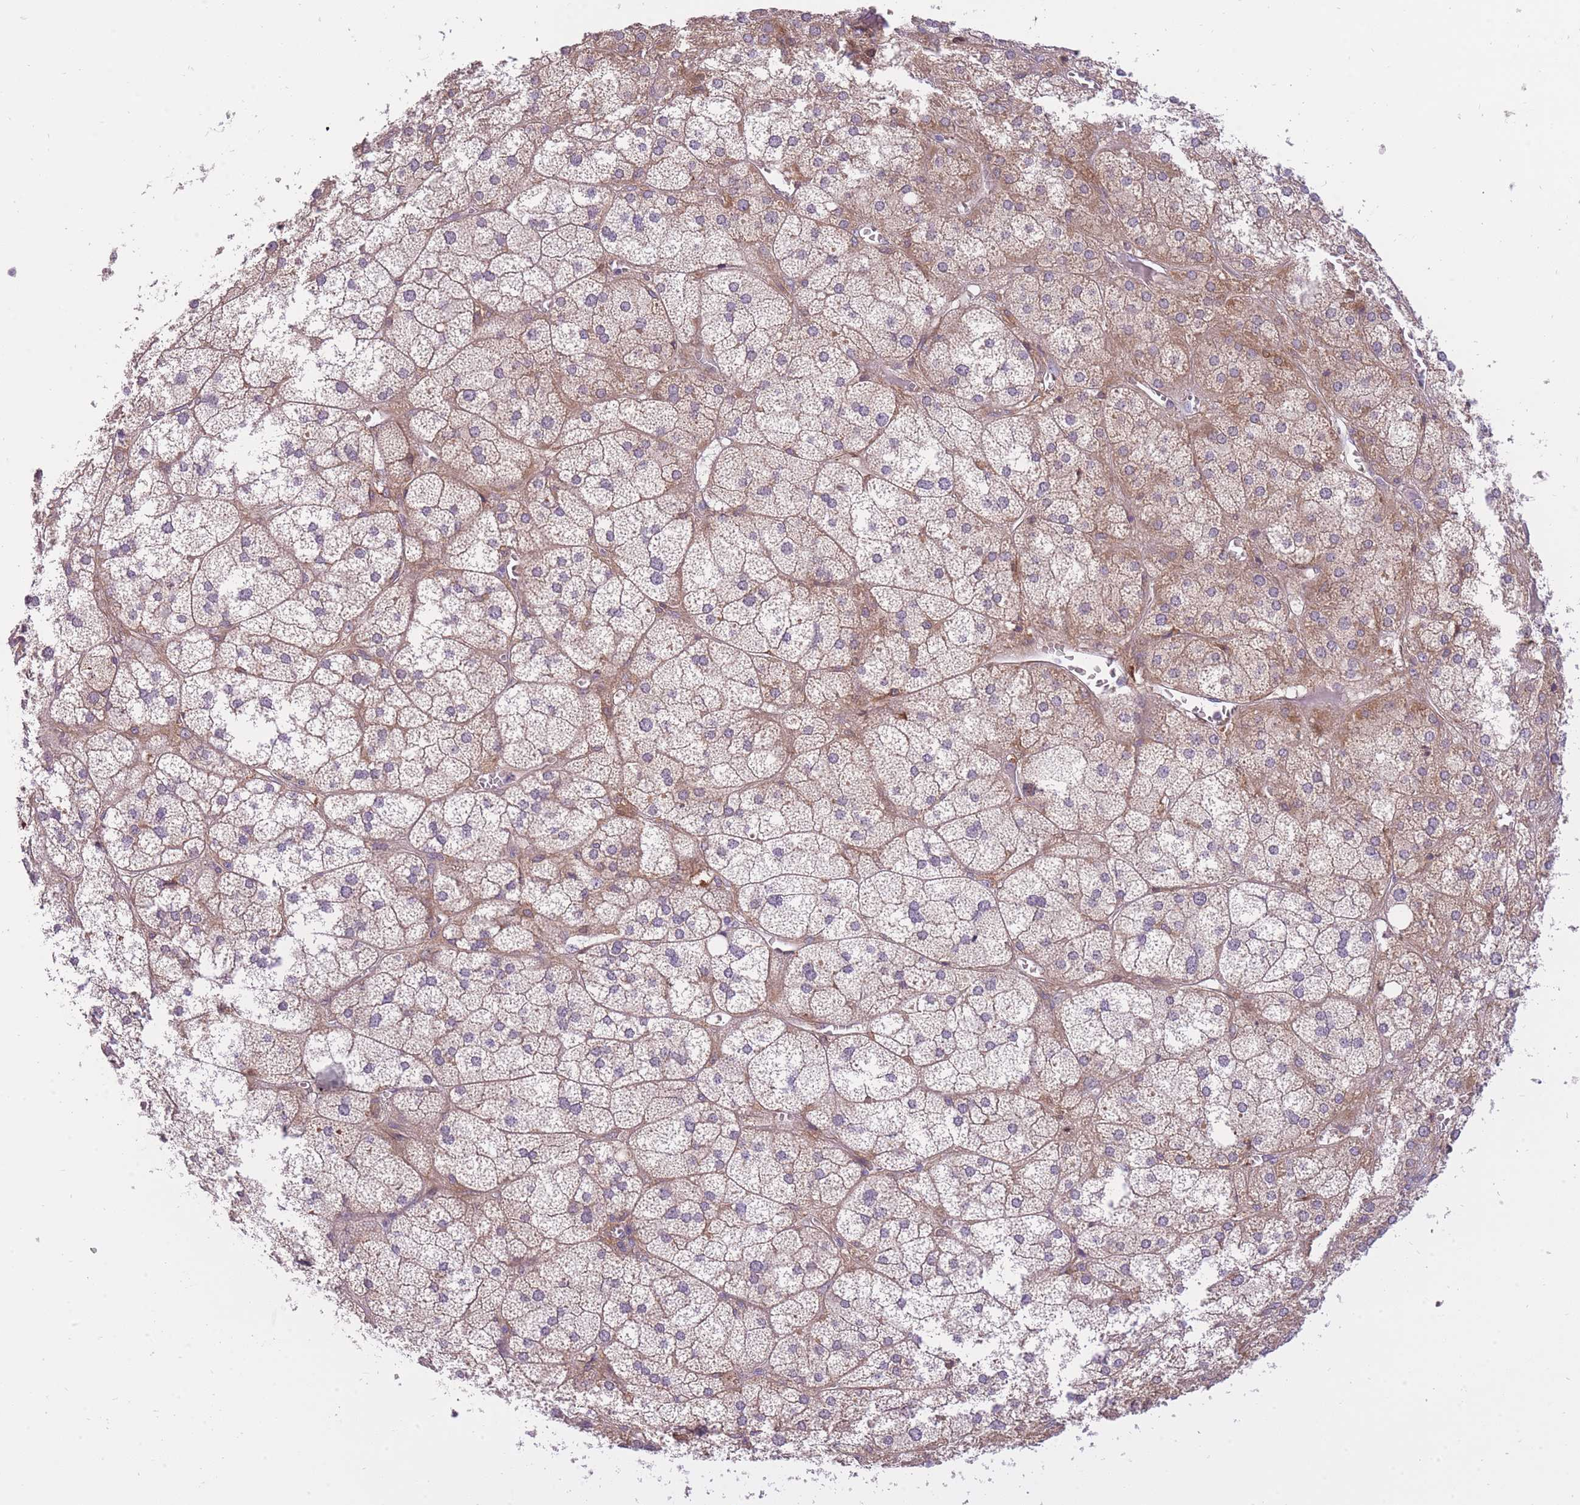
{"staining": {"intensity": "moderate", "quantity": "25%-75%", "location": "cytoplasmic/membranous"}, "tissue": "adrenal gland", "cell_type": "Glandular cells", "image_type": "normal", "snomed": [{"axis": "morphology", "description": "Normal tissue, NOS"}, {"axis": "topography", "description": "Adrenal gland"}], "caption": "A brown stain shows moderate cytoplasmic/membranous staining of a protein in glandular cells of benign human adrenal gland.", "gene": "CRYGN", "patient": {"sex": "female", "age": 61}}